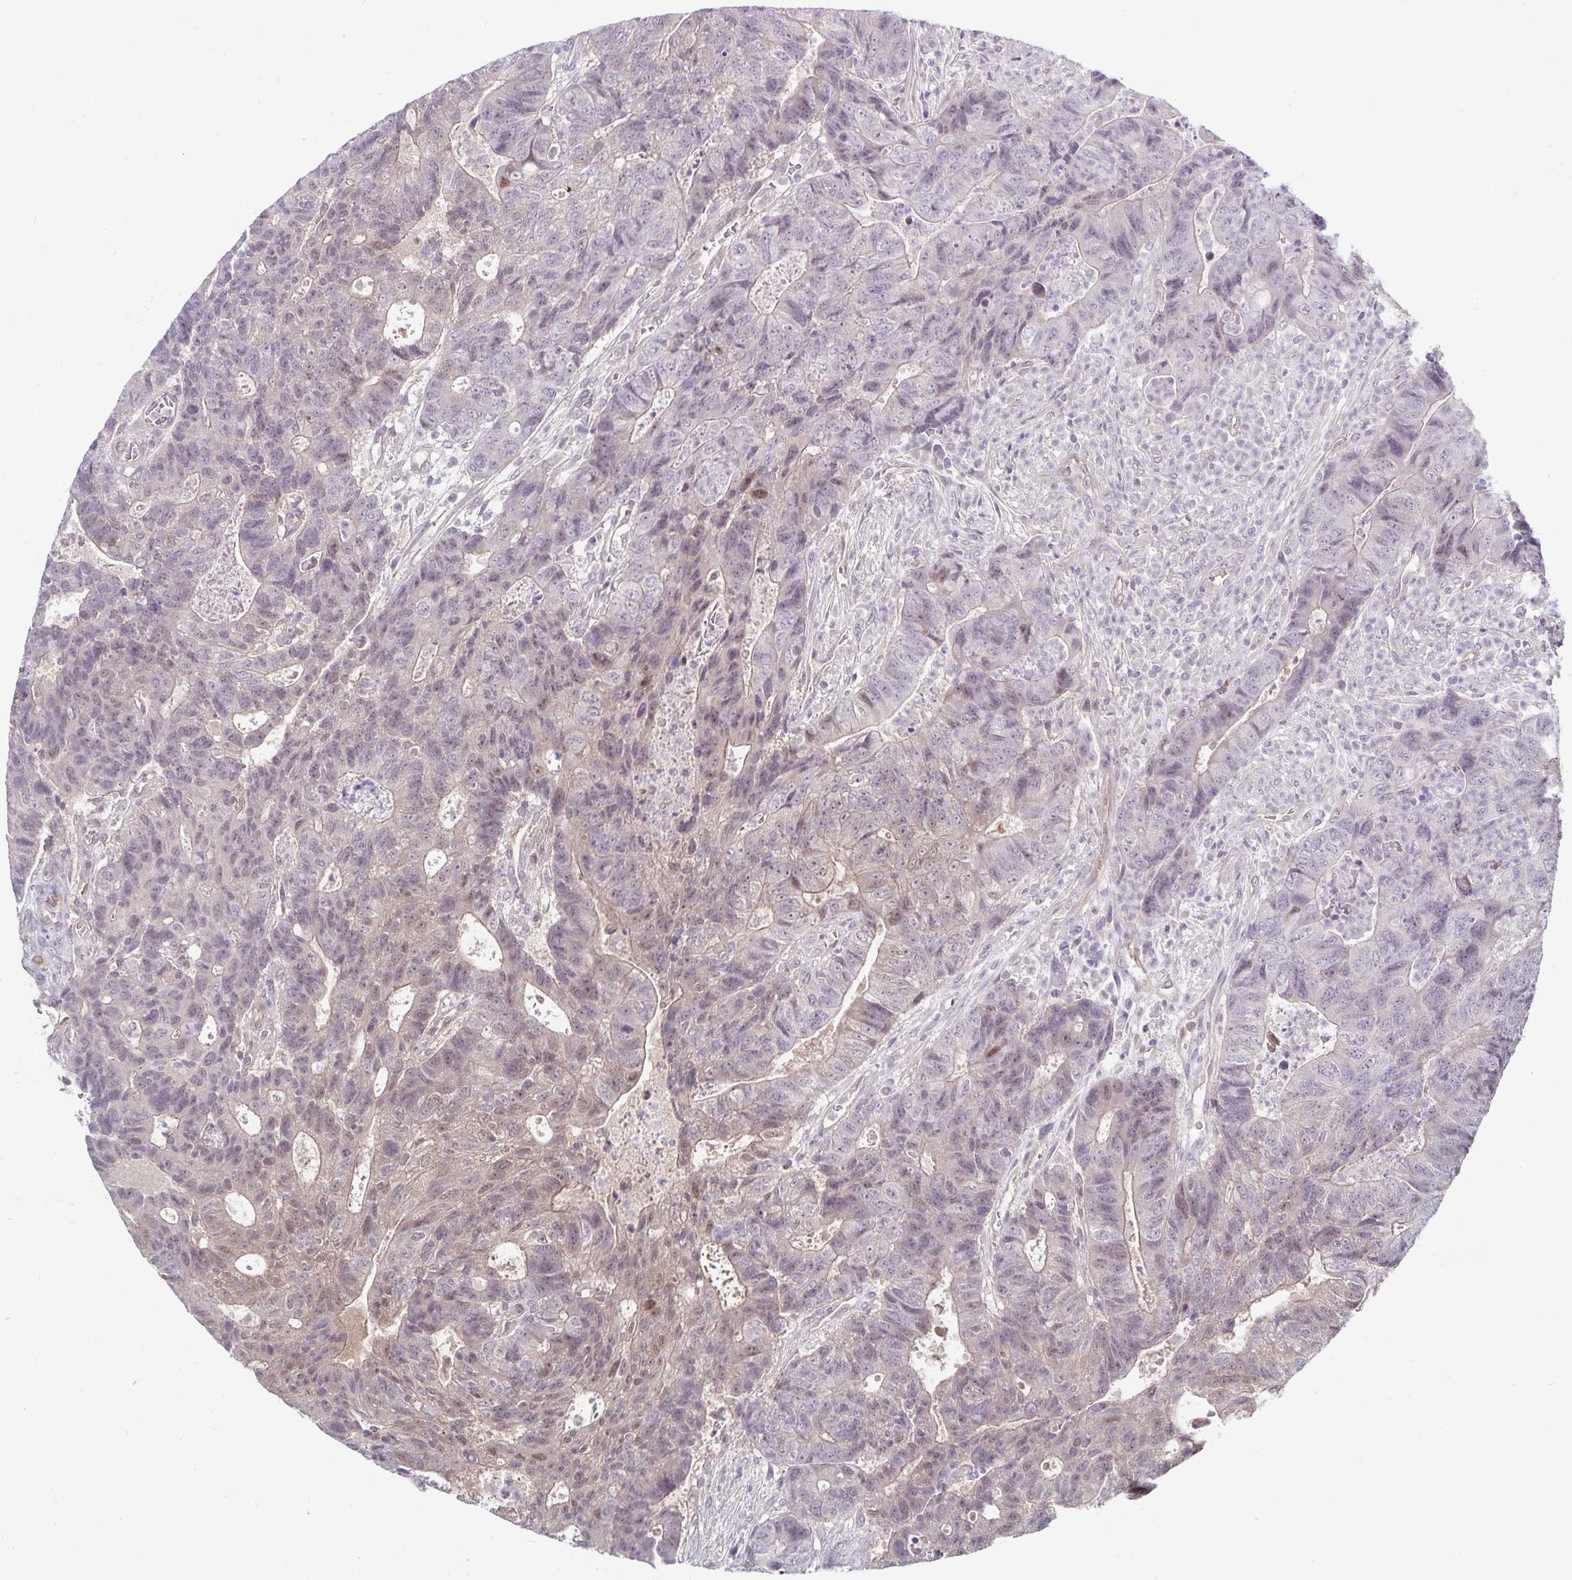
{"staining": {"intensity": "weak", "quantity": "<25%", "location": "cytoplasmic/membranous,nuclear"}, "tissue": "colorectal cancer", "cell_type": "Tumor cells", "image_type": "cancer", "snomed": [{"axis": "morphology", "description": "Adenocarcinoma, NOS"}, {"axis": "topography", "description": "Colon"}], "caption": "DAB immunohistochemical staining of adenocarcinoma (colorectal) shows no significant staining in tumor cells.", "gene": "CDKN2B", "patient": {"sex": "female", "age": 48}}